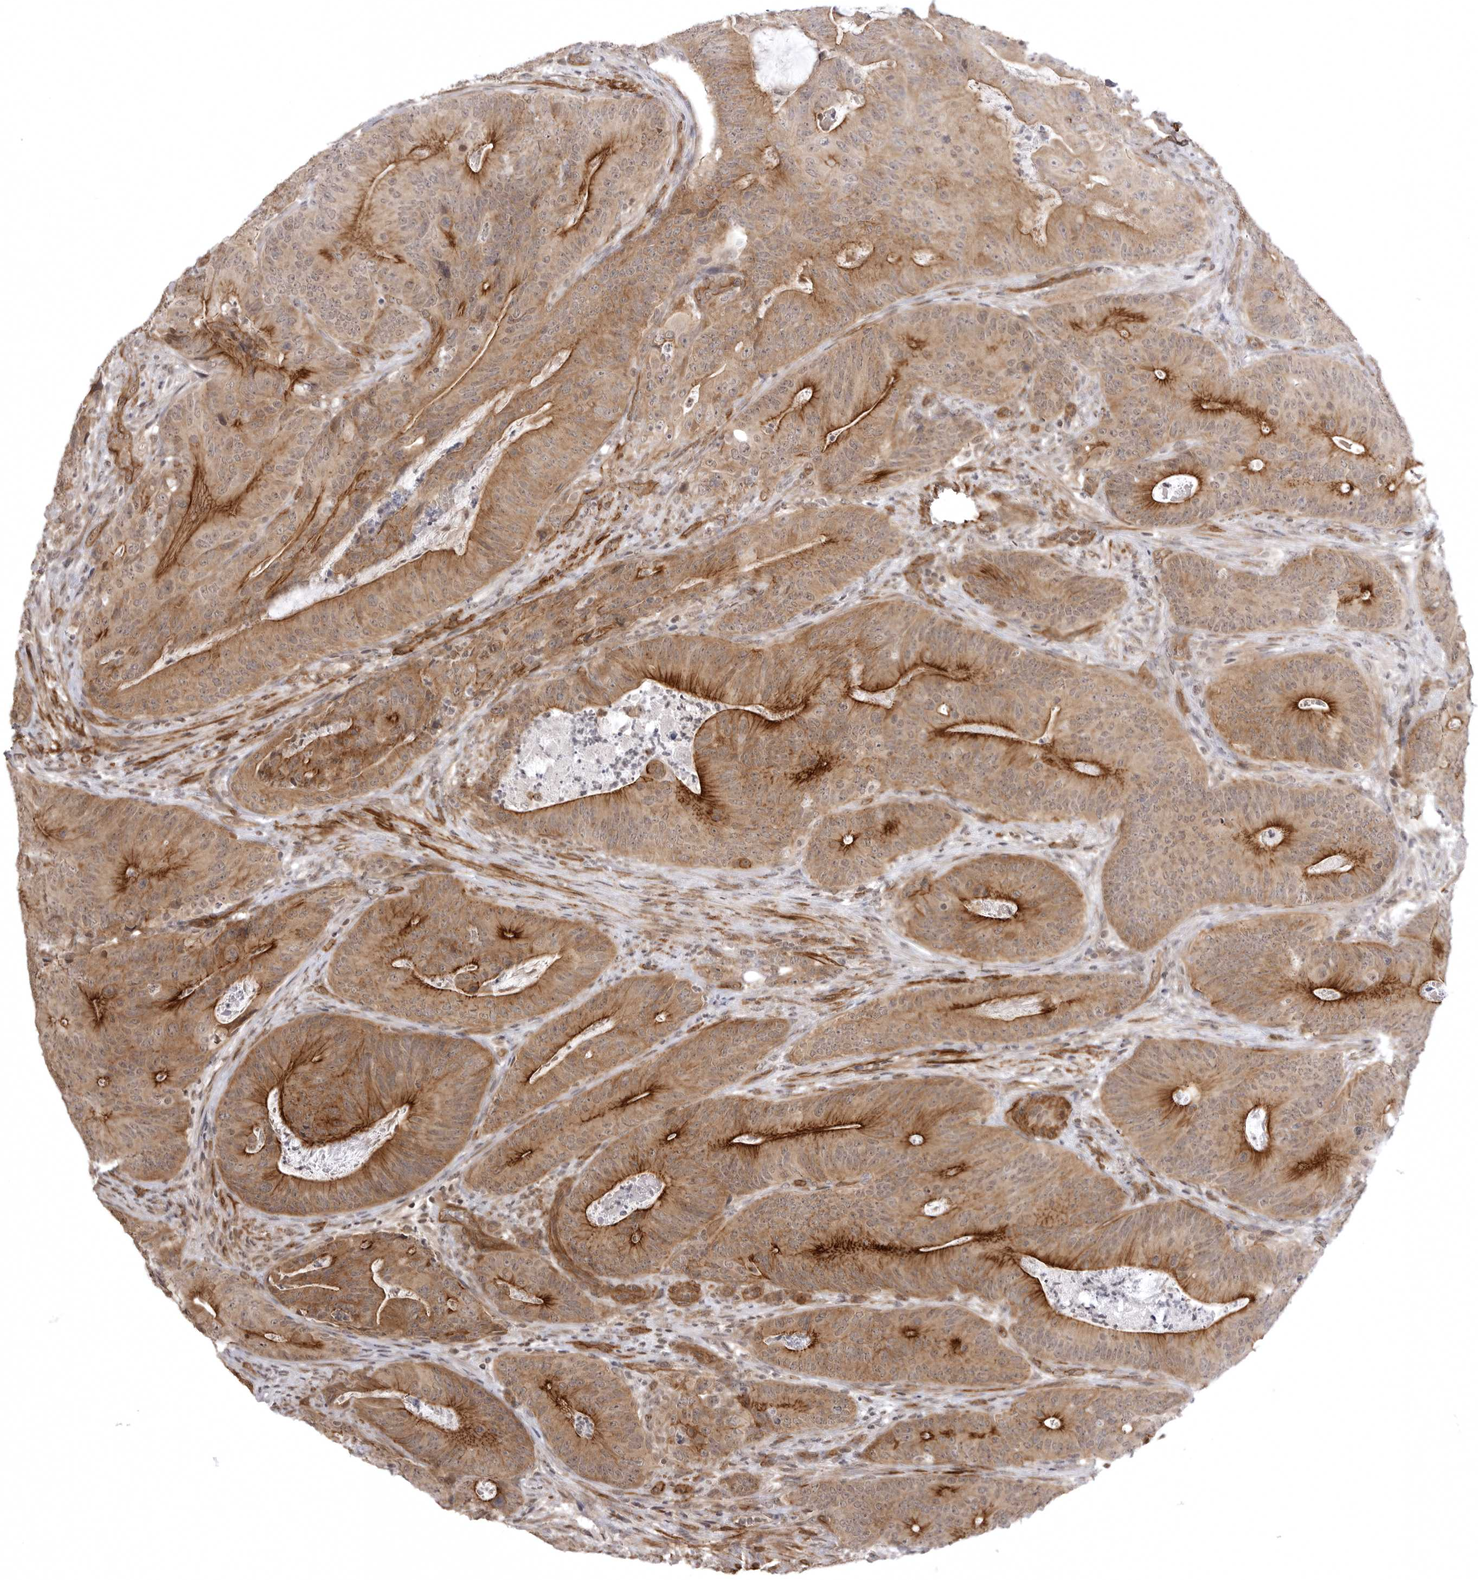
{"staining": {"intensity": "moderate", "quantity": "25%-75%", "location": "cytoplasmic/membranous"}, "tissue": "colorectal cancer", "cell_type": "Tumor cells", "image_type": "cancer", "snomed": [{"axis": "morphology", "description": "Normal tissue, NOS"}, {"axis": "topography", "description": "Colon"}], "caption": "Colorectal cancer was stained to show a protein in brown. There is medium levels of moderate cytoplasmic/membranous positivity in approximately 25%-75% of tumor cells. (IHC, brightfield microscopy, high magnification).", "gene": "SORBS1", "patient": {"sex": "female", "age": 82}}